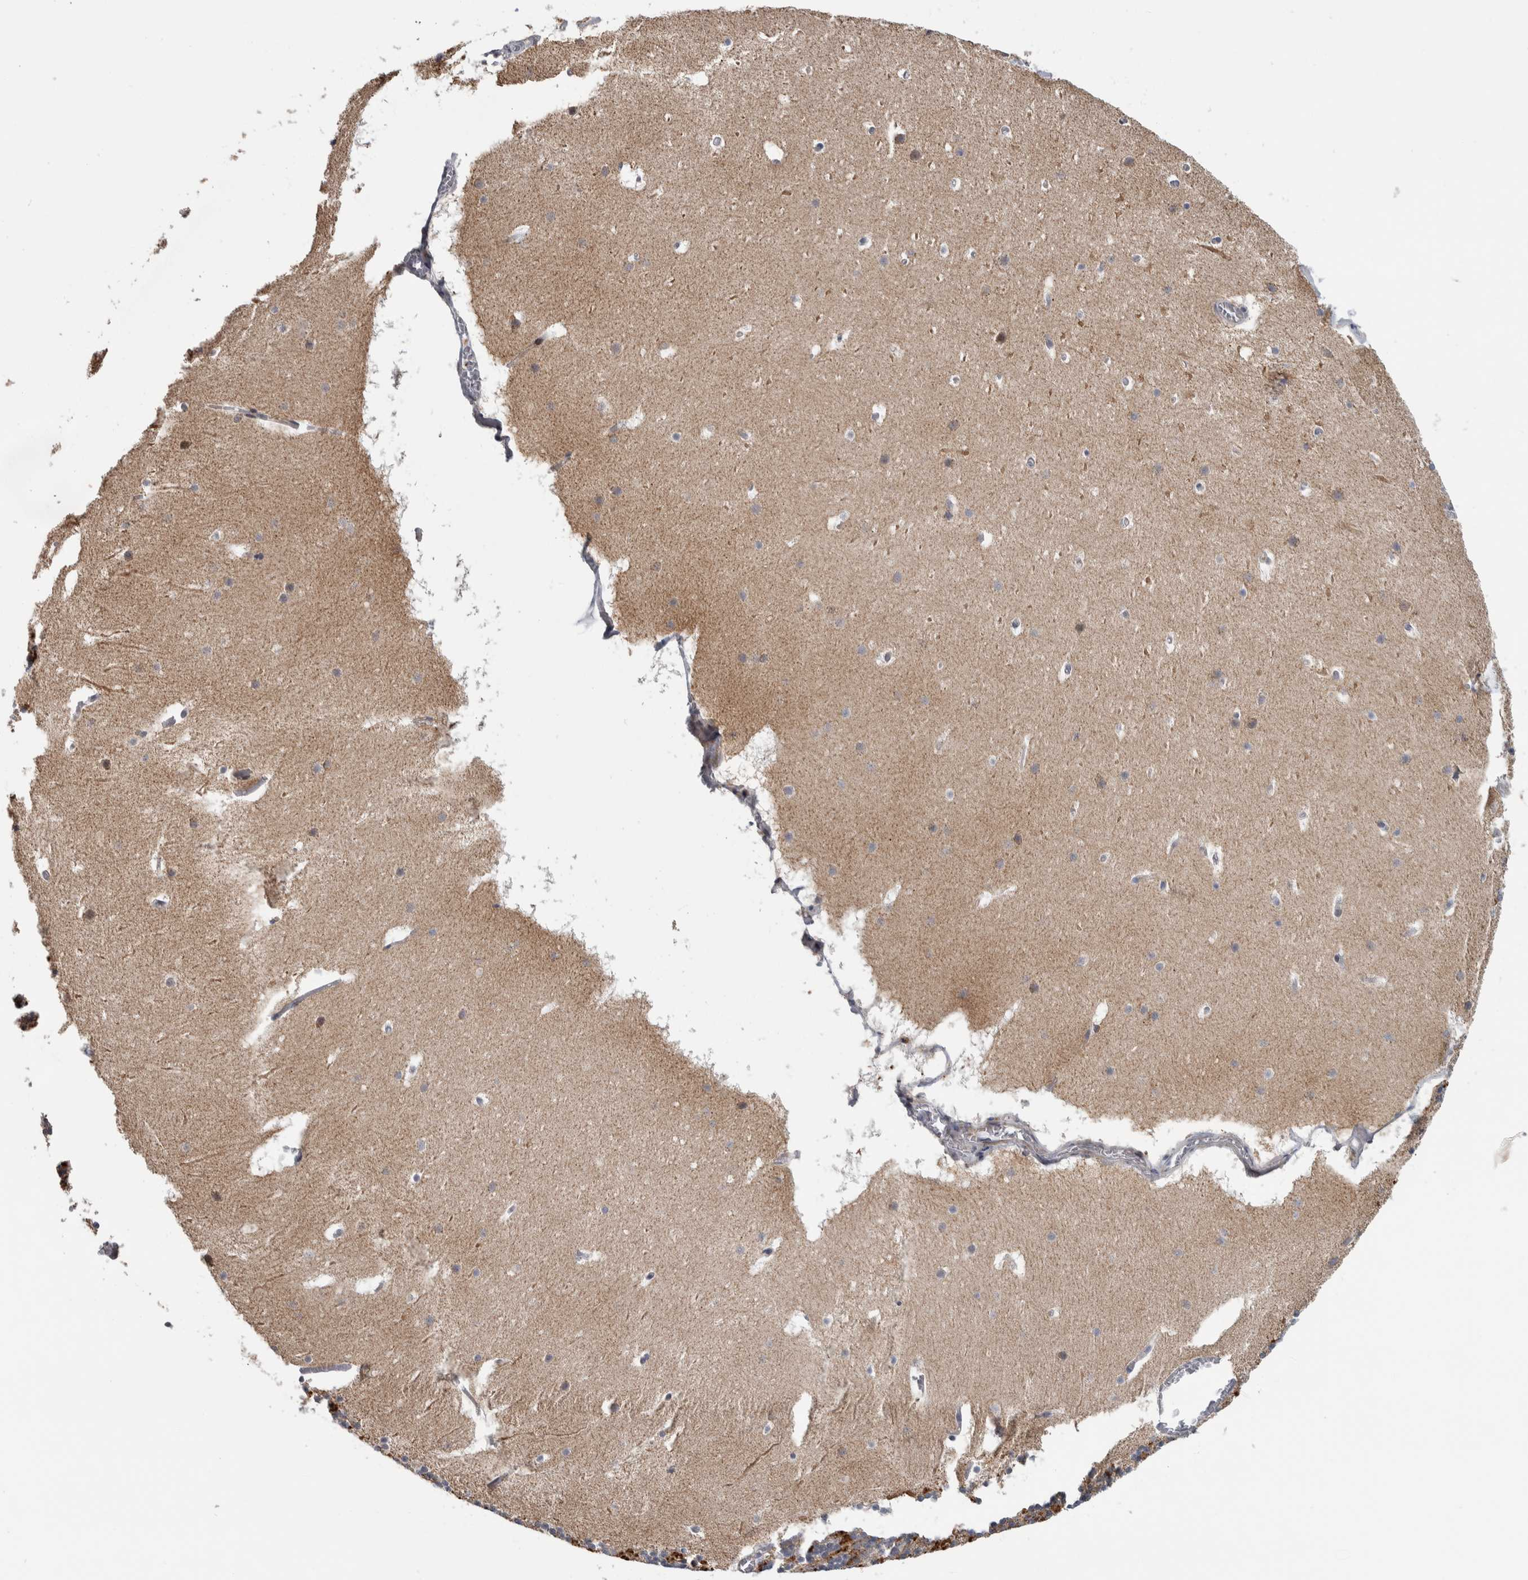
{"staining": {"intensity": "moderate", "quantity": ">75%", "location": "cytoplasmic/membranous"}, "tissue": "cerebellum", "cell_type": "Cells in granular layer", "image_type": "normal", "snomed": [{"axis": "morphology", "description": "Normal tissue, NOS"}, {"axis": "topography", "description": "Cerebellum"}], "caption": "Protein staining shows moderate cytoplasmic/membranous staining in about >75% of cells in granular layer in benign cerebellum.", "gene": "FAM83G", "patient": {"sex": "male", "age": 45}}